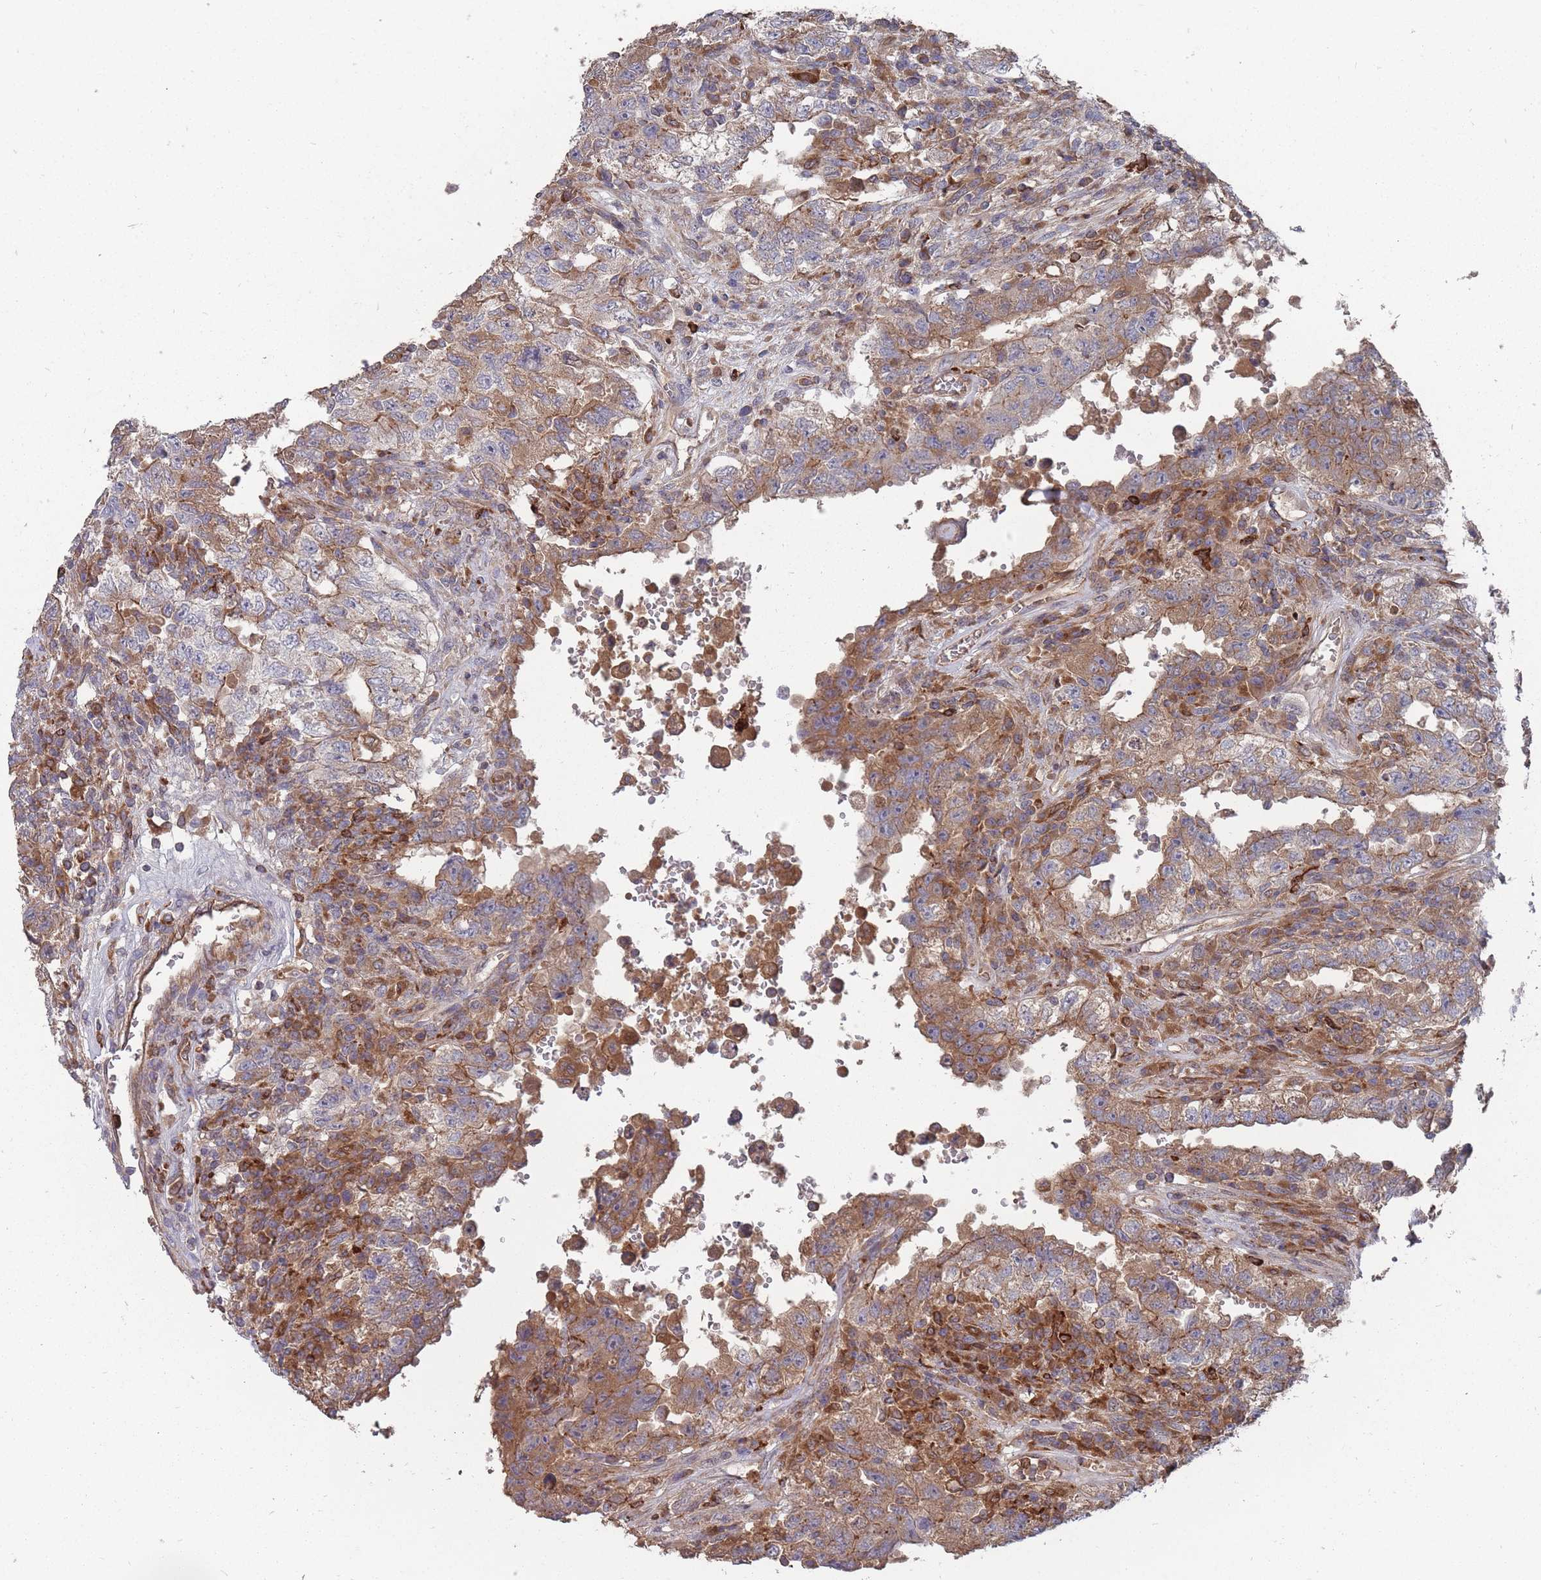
{"staining": {"intensity": "moderate", "quantity": "25%-75%", "location": "cytoplasmic/membranous"}, "tissue": "testis cancer", "cell_type": "Tumor cells", "image_type": "cancer", "snomed": [{"axis": "morphology", "description": "Carcinoma, Embryonal, NOS"}, {"axis": "topography", "description": "Testis"}], "caption": "Immunohistochemical staining of human testis embryonal carcinoma exhibits moderate cytoplasmic/membranous protein expression in approximately 25%-75% of tumor cells. (DAB (3,3'-diaminobenzidine) IHC with brightfield microscopy, high magnification).", "gene": "THSD7B", "patient": {"sex": "male", "age": 26}}